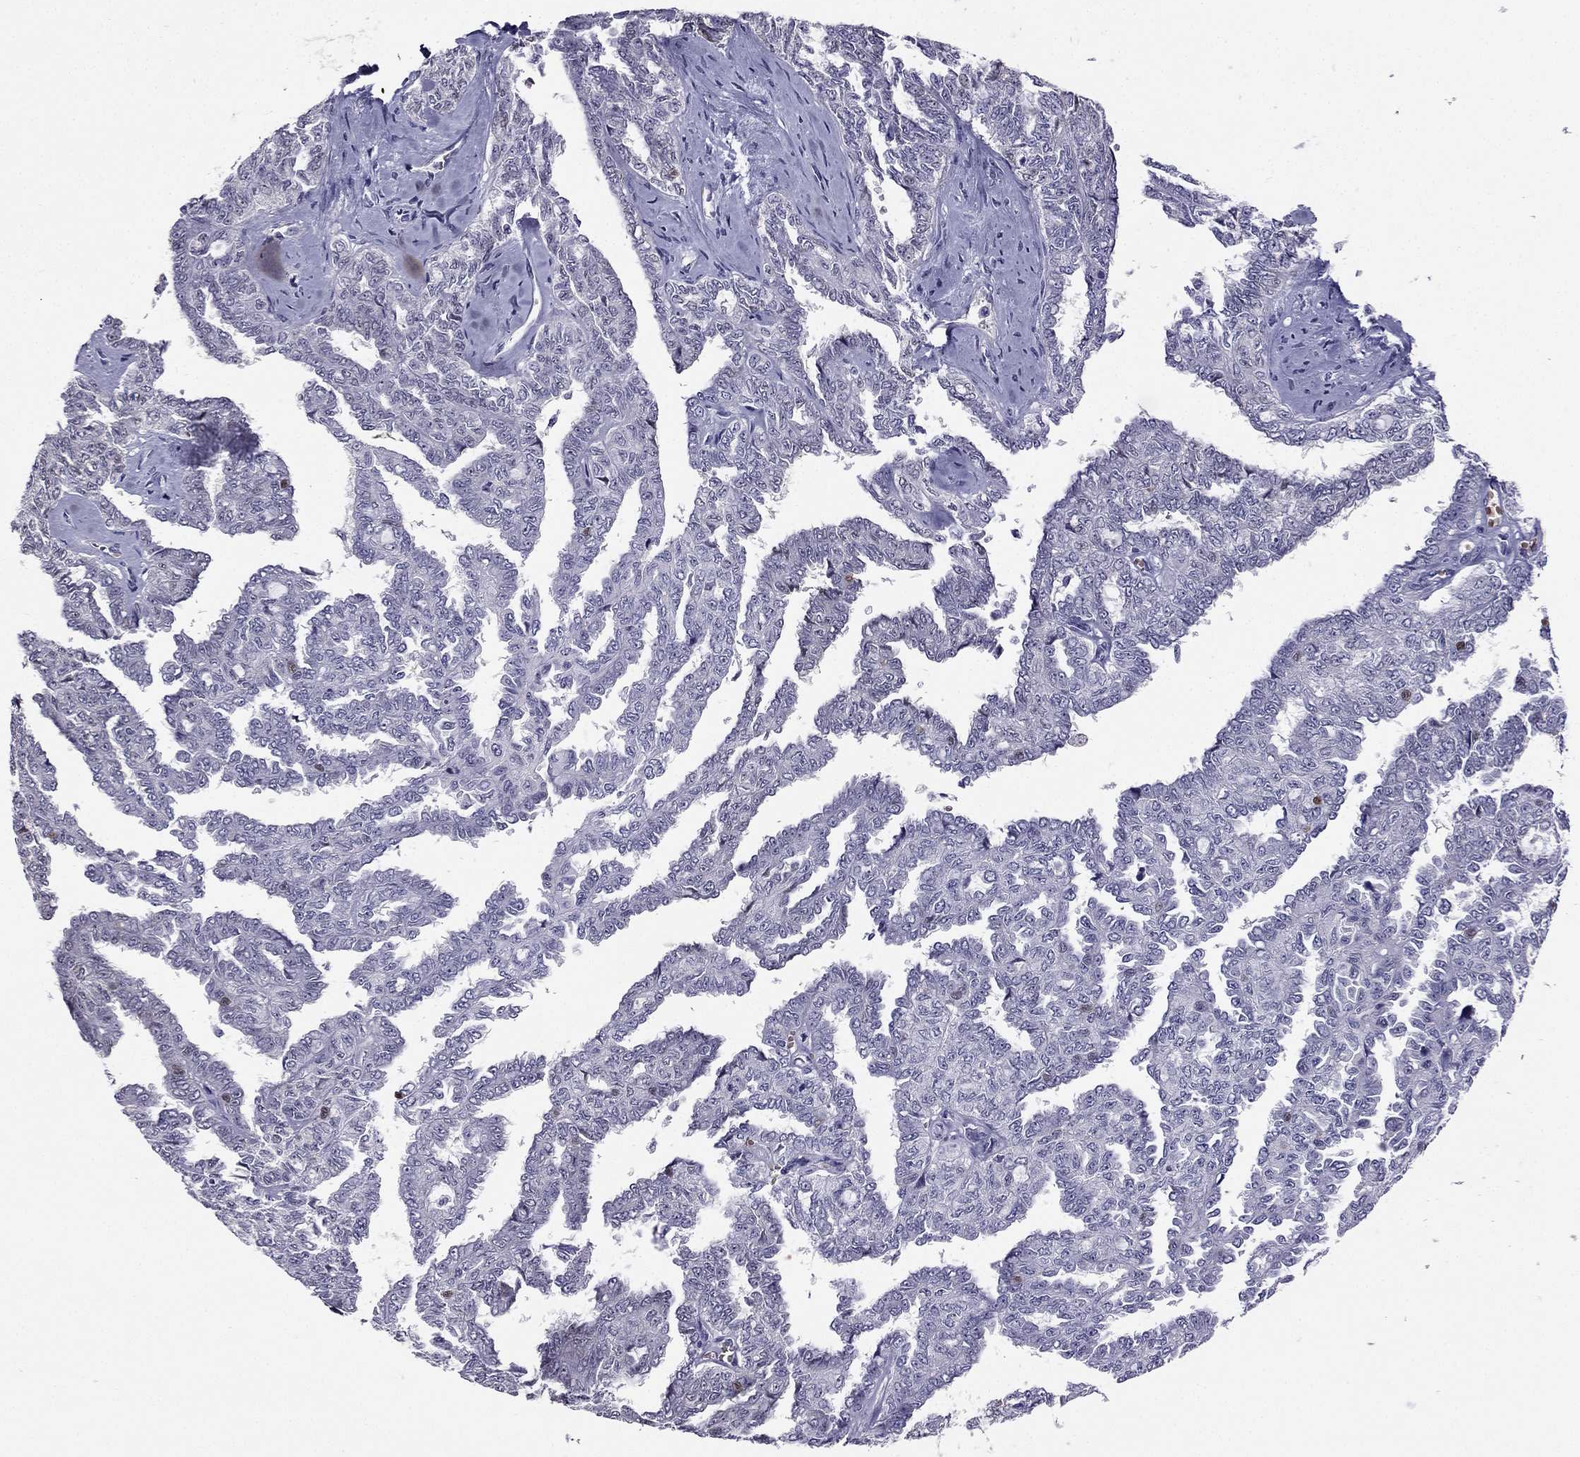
{"staining": {"intensity": "negative", "quantity": "none", "location": "none"}, "tissue": "ovarian cancer", "cell_type": "Tumor cells", "image_type": "cancer", "snomed": [{"axis": "morphology", "description": "Cystadenocarcinoma, serous, NOS"}, {"axis": "topography", "description": "Ovary"}], "caption": "Tumor cells are negative for brown protein staining in ovarian serous cystadenocarcinoma.", "gene": "RSPH14", "patient": {"sex": "female", "age": 71}}